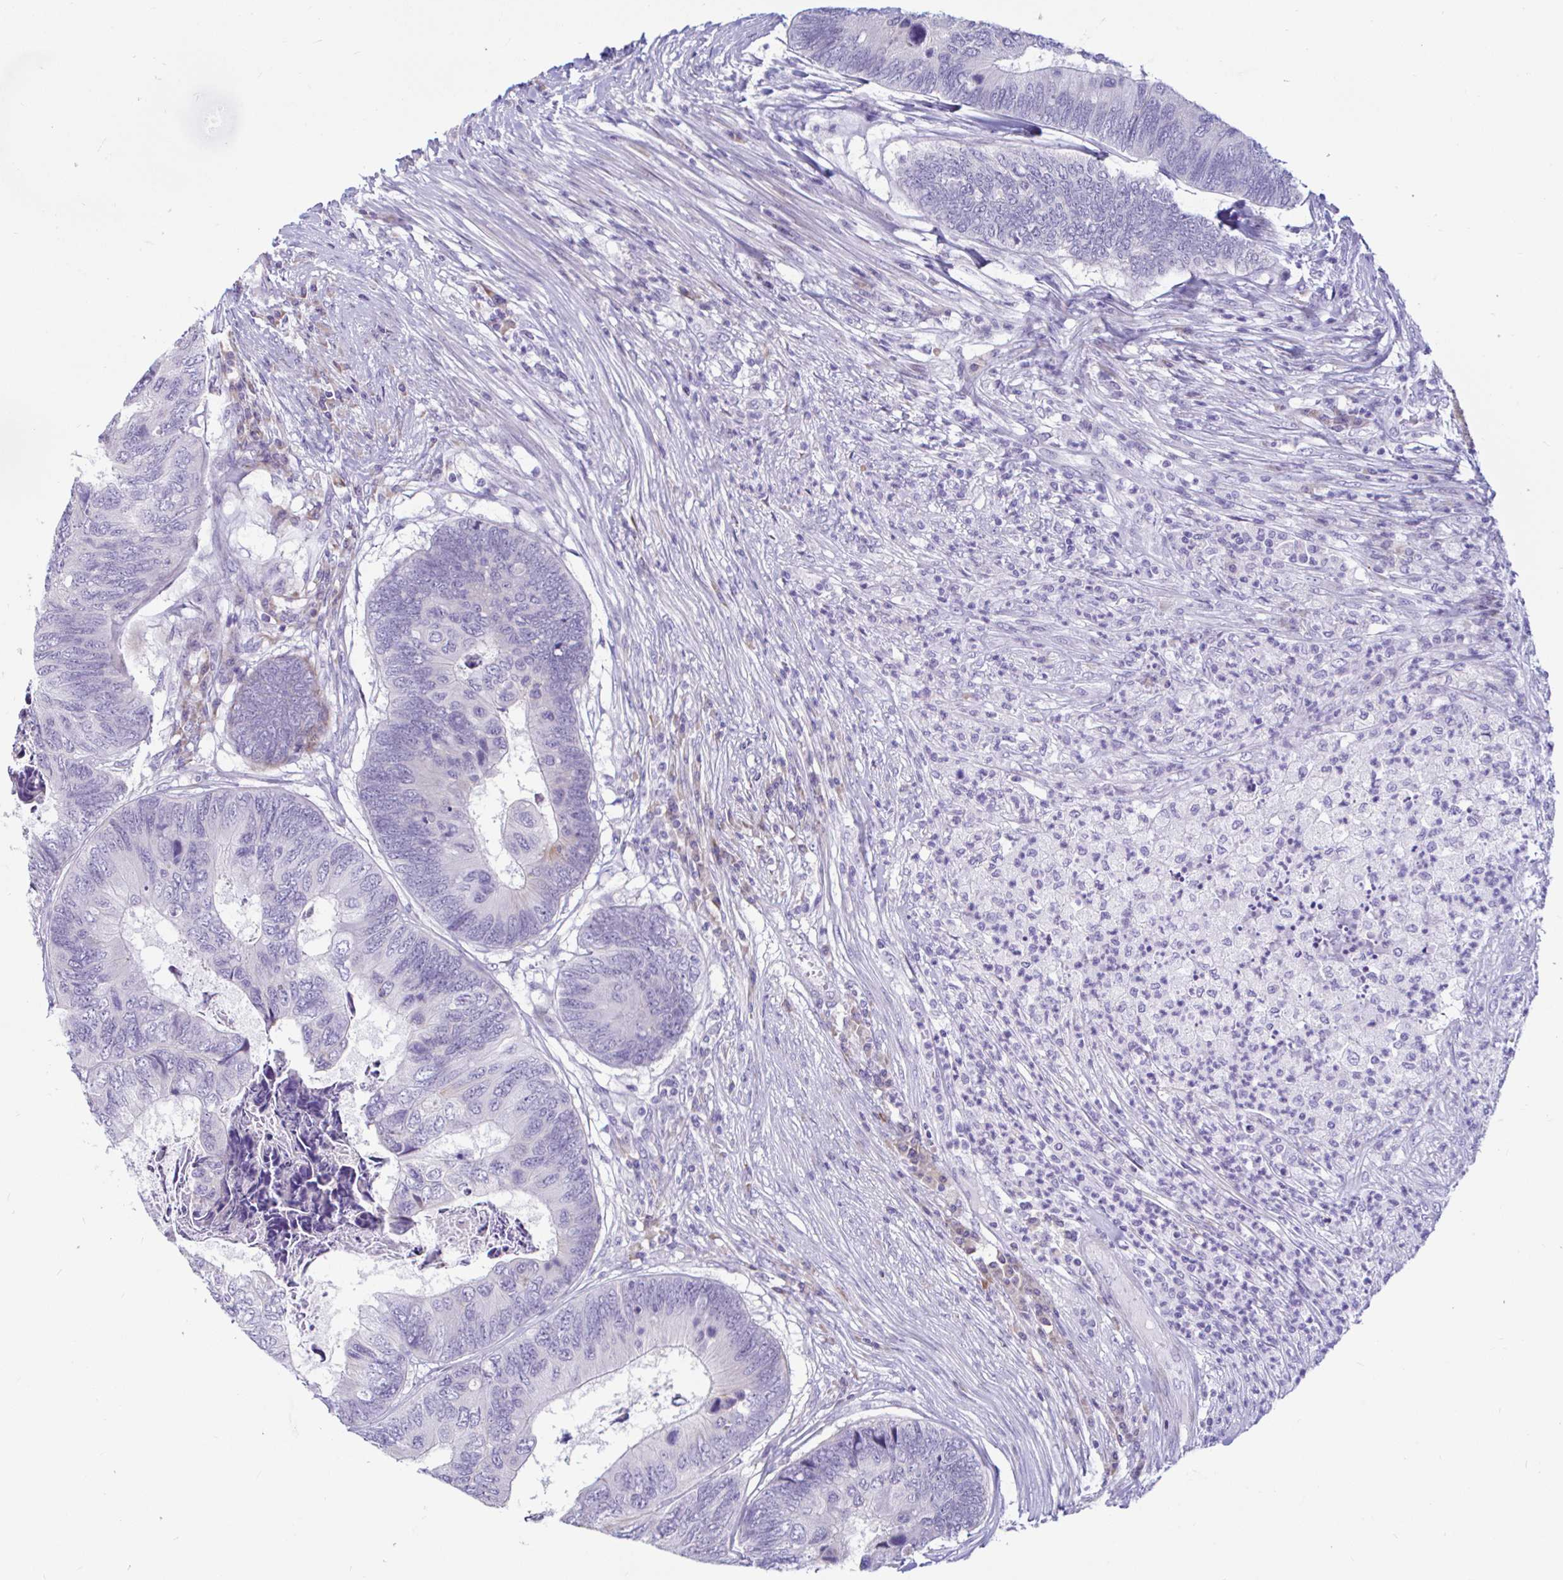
{"staining": {"intensity": "negative", "quantity": "none", "location": "none"}, "tissue": "colorectal cancer", "cell_type": "Tumor cells", "image_type": "cancer", "snomed": [{"axis": "morphology", "description": "Adenocarcinoma, NOS"}, {"axis": "topography", "description": "Colon"}], "caption": "This is an immunohistochemistry image of human adenocarcinoma (colorectal). There is no positivity in tumor cells.", "gene": "NBPF3", "patient": {"sex": "female", "age": 67}}